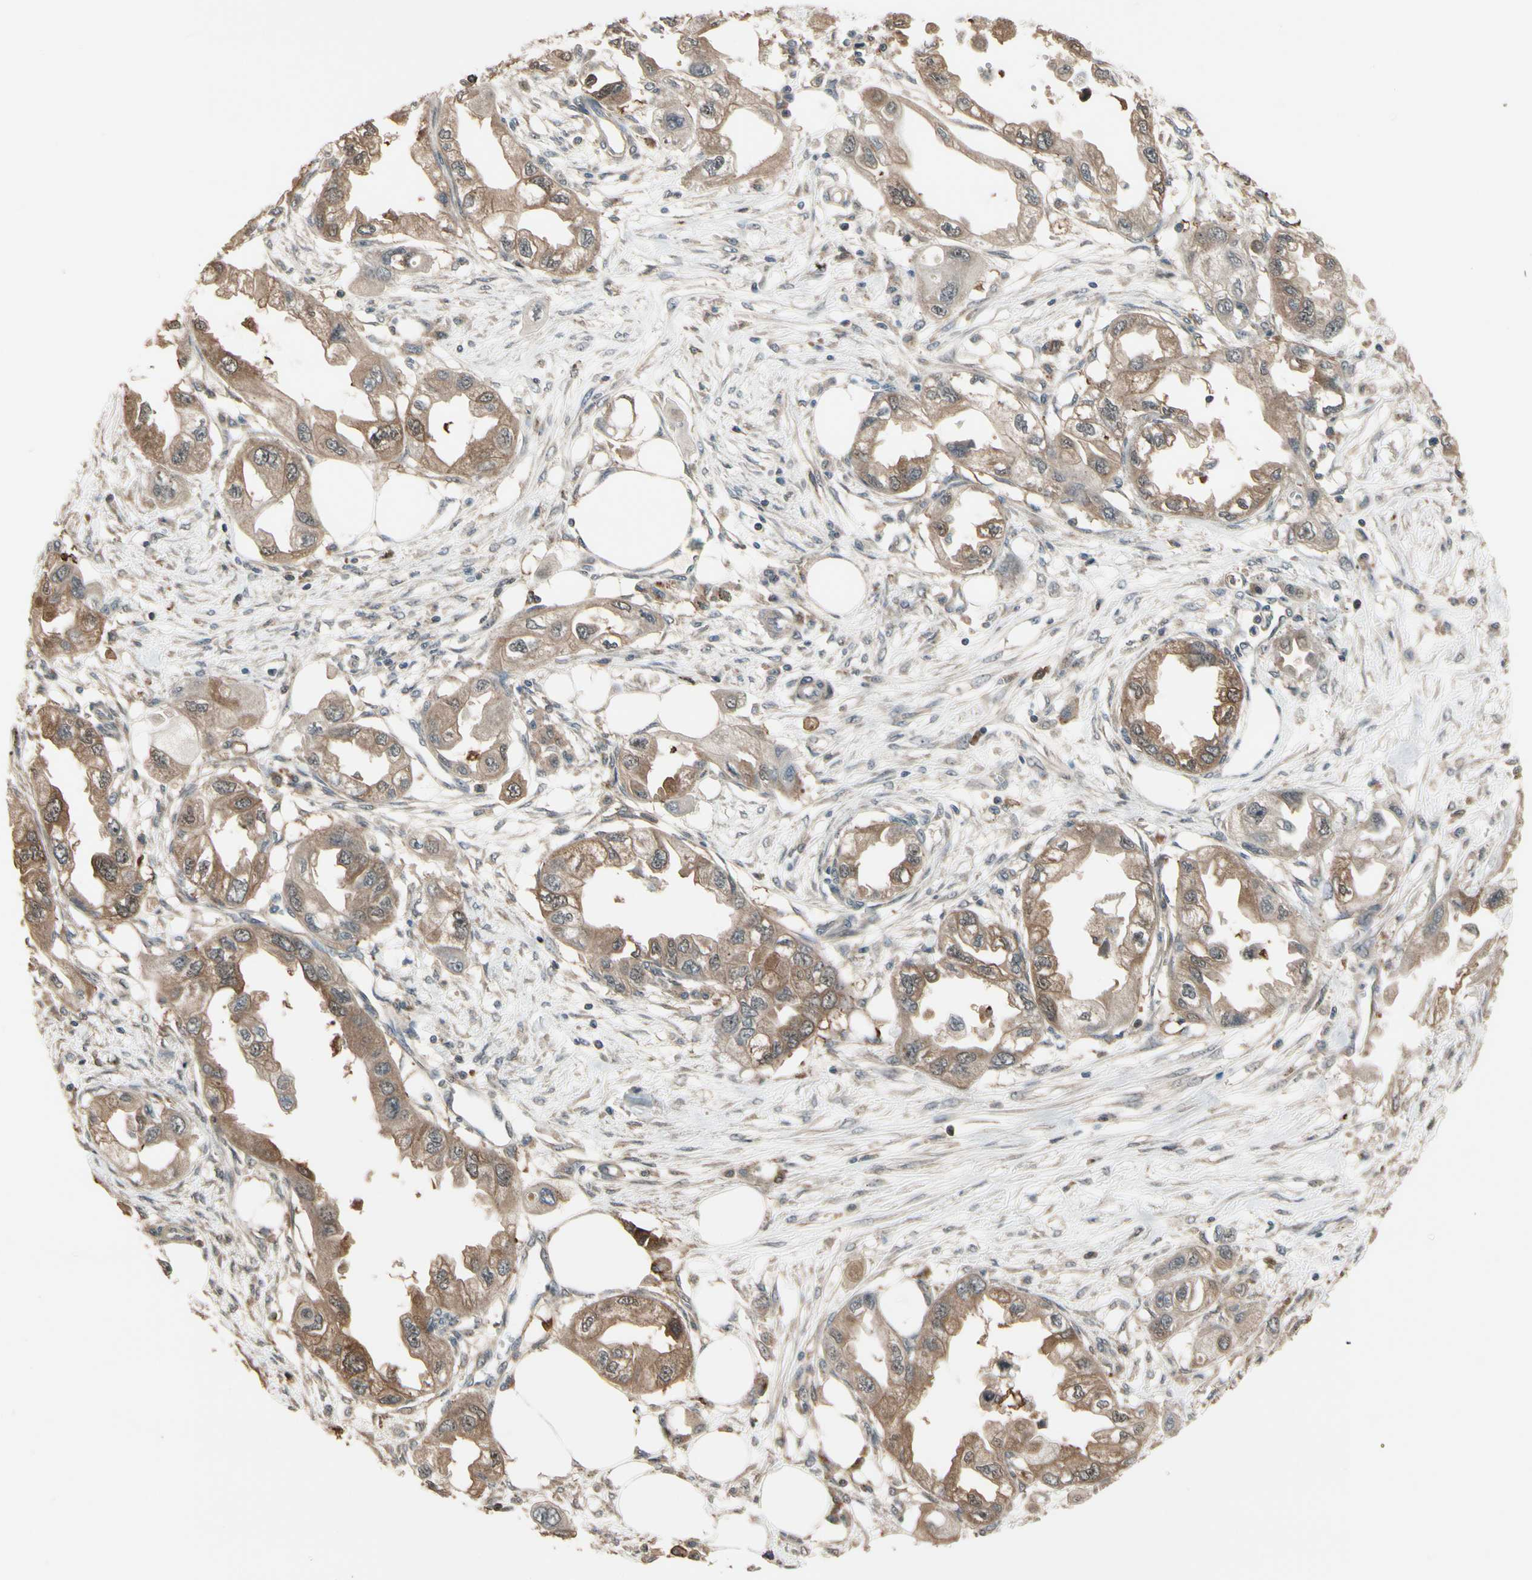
{"staining": {"intensity": "weak", "quantity": ">75%", "location": "cytoplasmic/membranous"}, "tissue": "endometrial cancer", "cell_type": "Tumor cells", "image_type": "cancer", "snomed": [{"axis": "morphology", "description": "Adenocarcinoma, NOS"}, {"axis": "topography", "description": "Endometrium"}], "caption": "An immunohistochemistry histopathology image of tumor tissue is shown. Protein staining in brown shows weak cytoplasmic/membranous positivity in adenocarcinoma (endometrial) within tumor cells.", "gene": "CSF1R", "patient": {"sex": "female", "age": 67}}